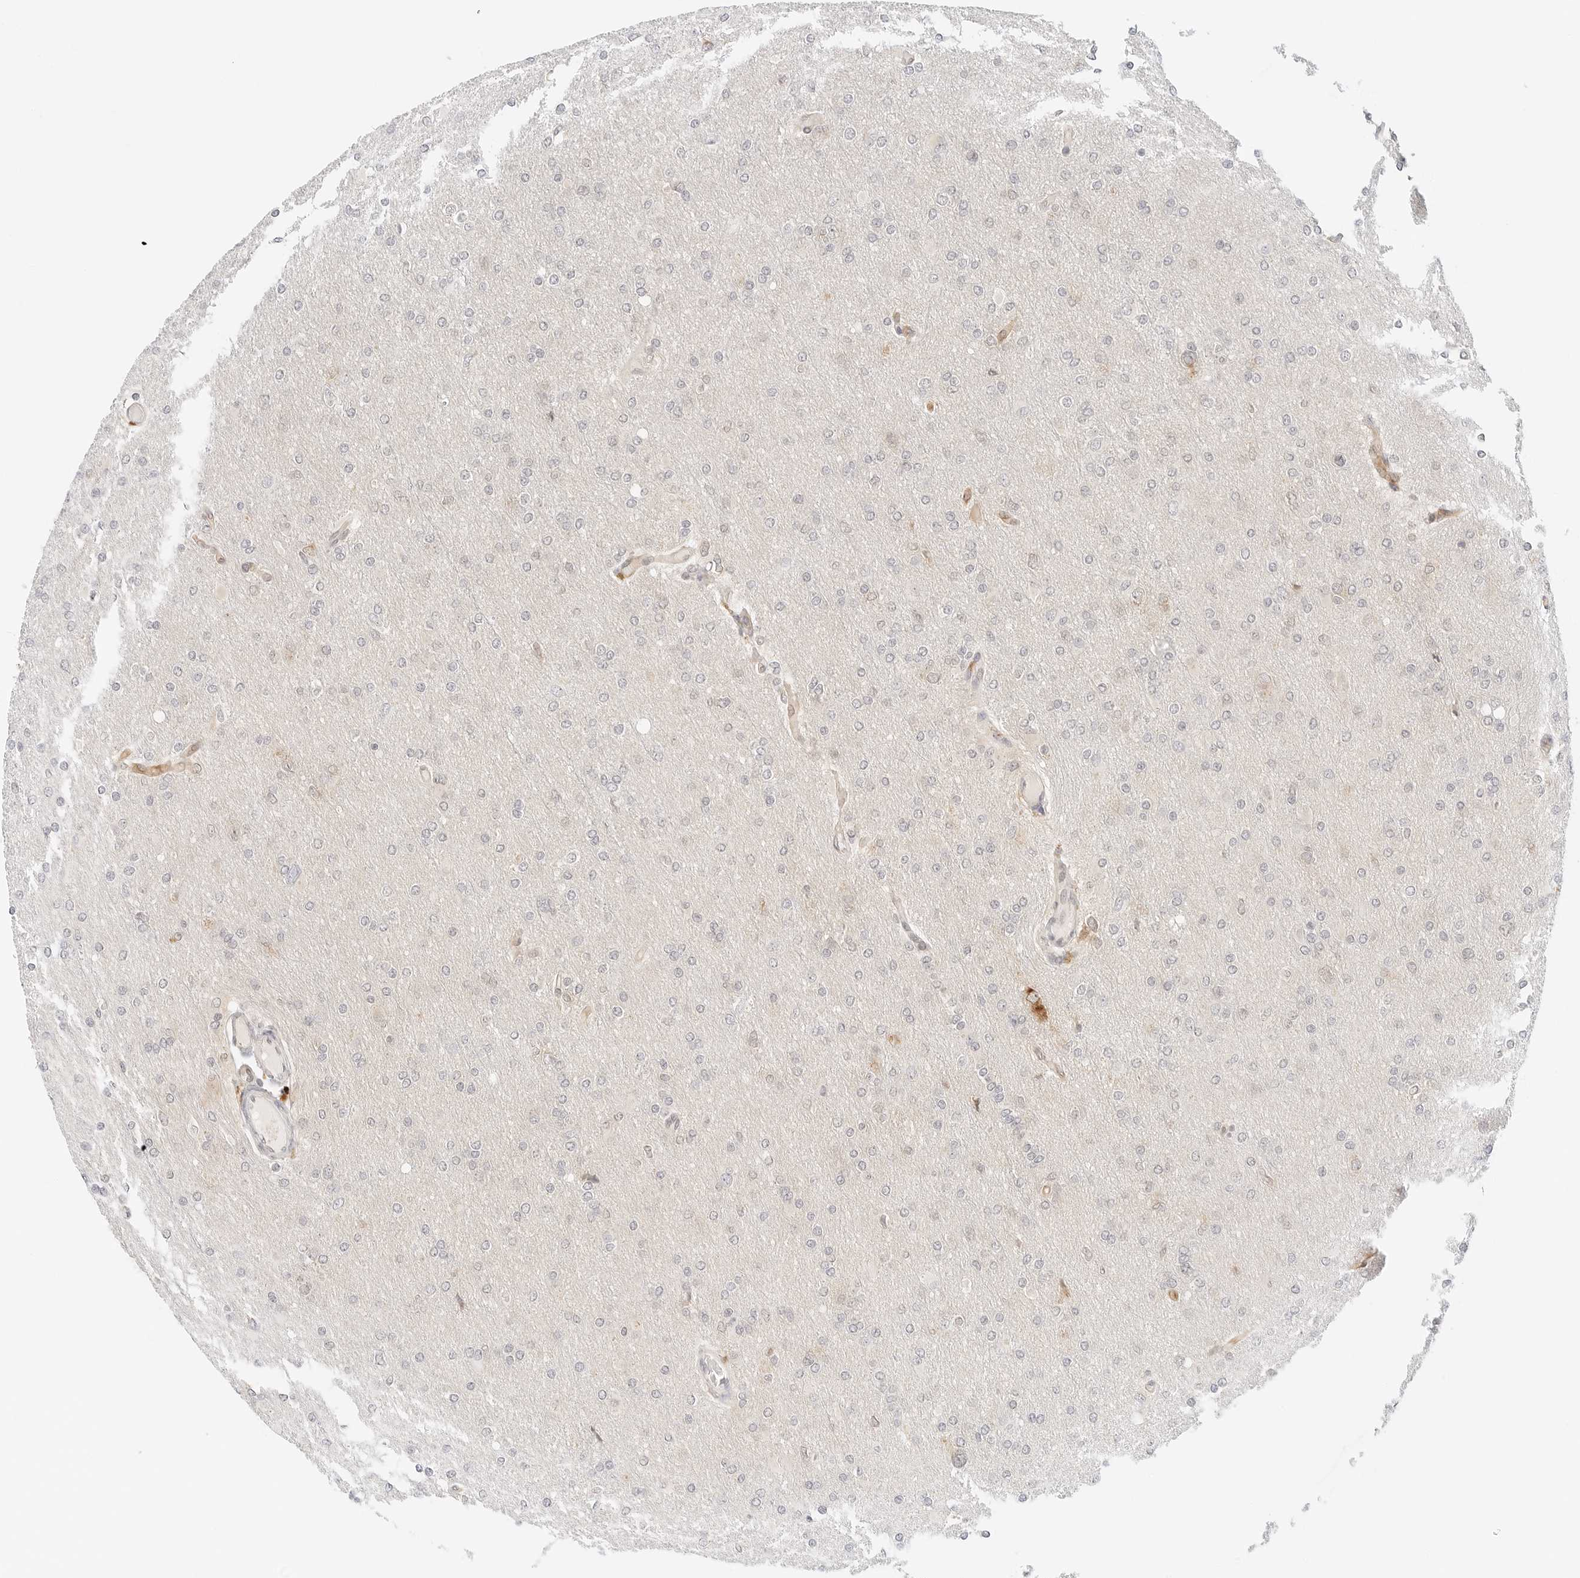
{"staining": {"intensity": "negative", "quantity": "none", "location": "none"}, "tissue": "glioma", "cell_type": "Tumor cells", "image_type": "cancer", "snomed": [{"axis": "morphology", "description": "Glioma, malignant, High grade"}, {"axis": "topography", "description": "Cerebral cortex"}], "caption": "This is an immunohistochemistry (IHC) photomicrograph of malignant glioma (high-grade). There is no expression in tumor cells.", "gene": "ERO1B", "patient": {"sex": "female", "age": 36}}